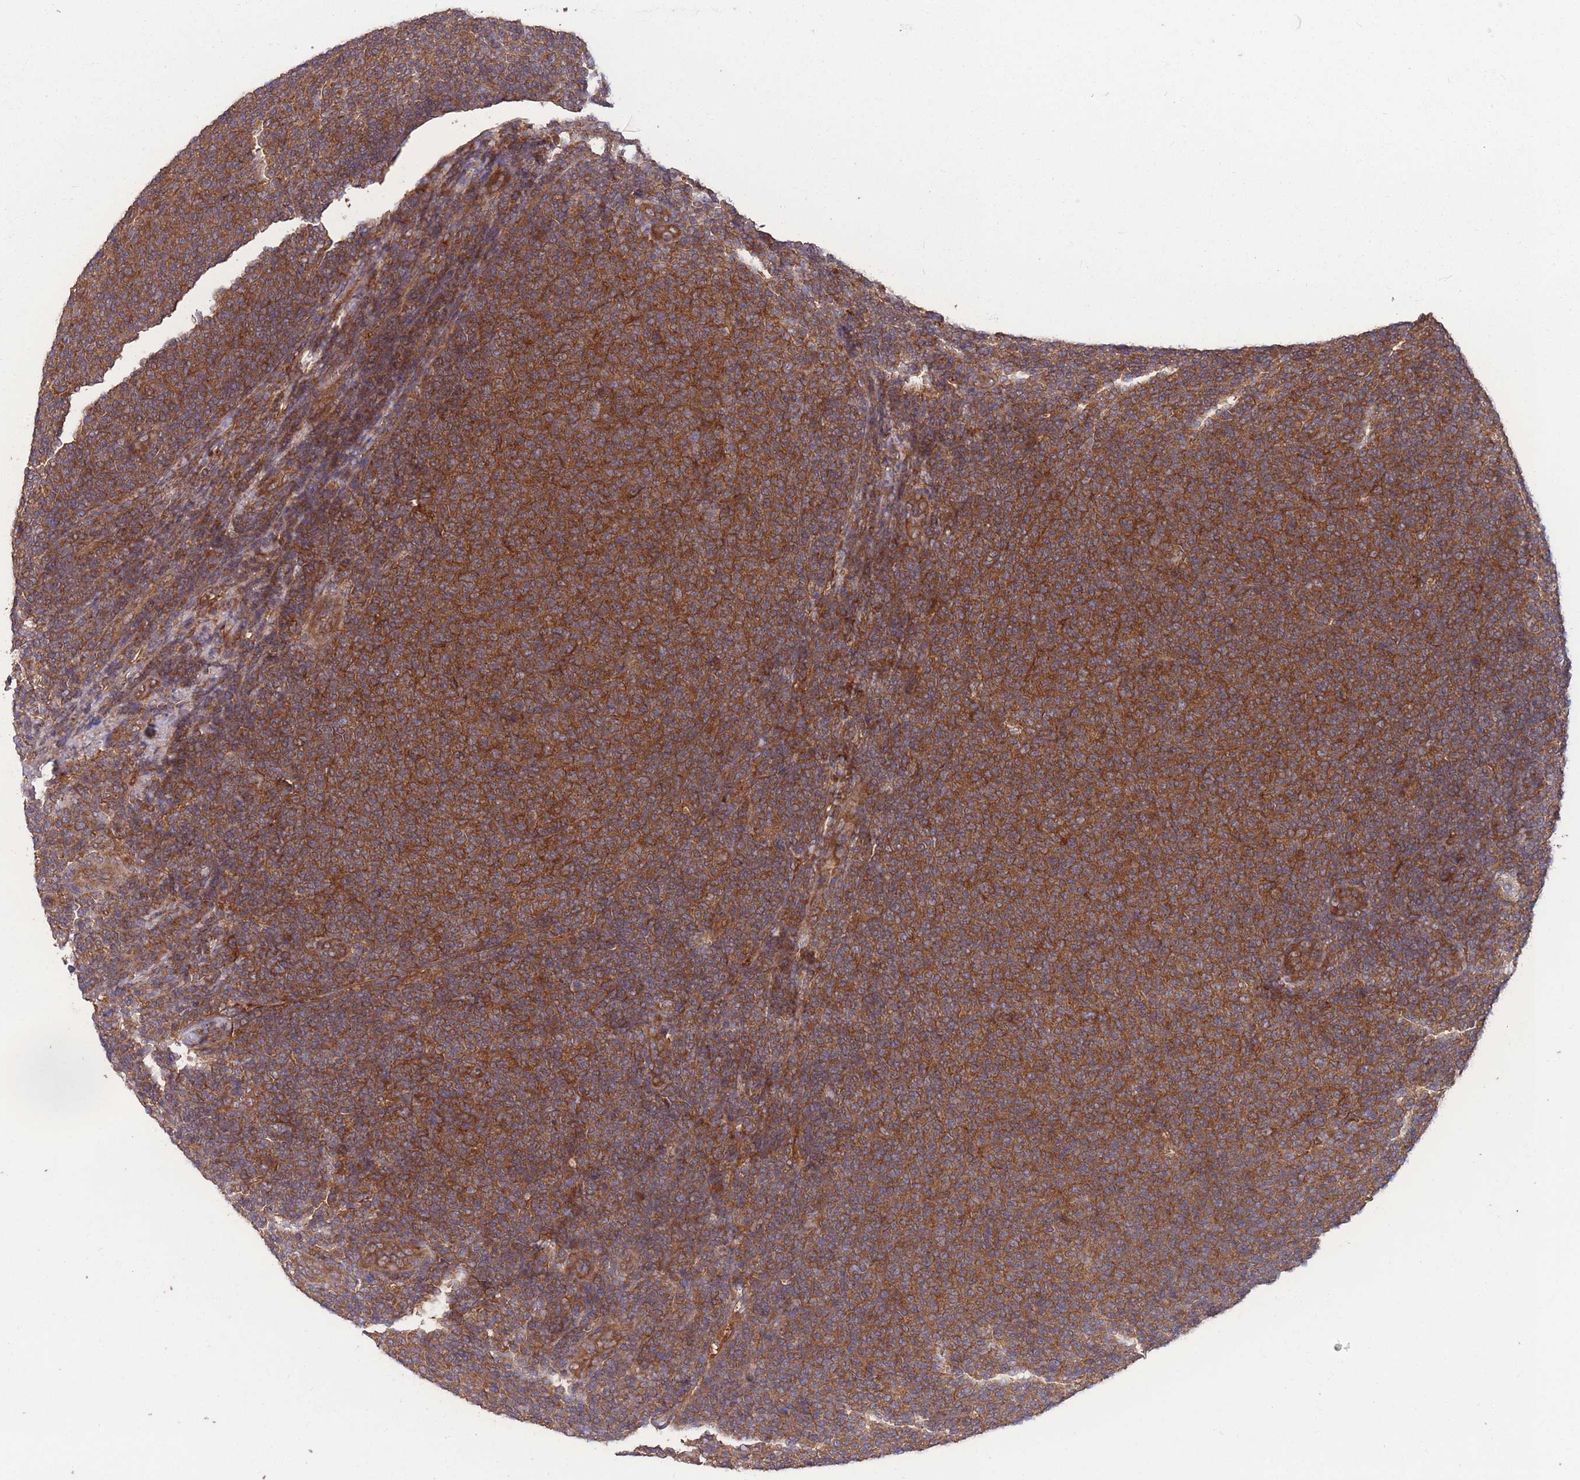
{"staining": {"intensity": "strong", "quantity": ">75%", "location": "cytoplasmic/membranous"}, "tissue": "lymphoma", "cell_type": "Tumor cells", "image_type": "cancer", "snomed": [{"axis": "morphology", "description": "Malignant lymphoma, non-Hodgkin's type, Low grade"}, {"axis": "topography", "description": "Lymph node"}], "caption": "Lymphoma stained with a protein marker reveals strong staining in tumor cells.", "gene": "ZPR1", "patient": {"sex": "male", "age": 66}}